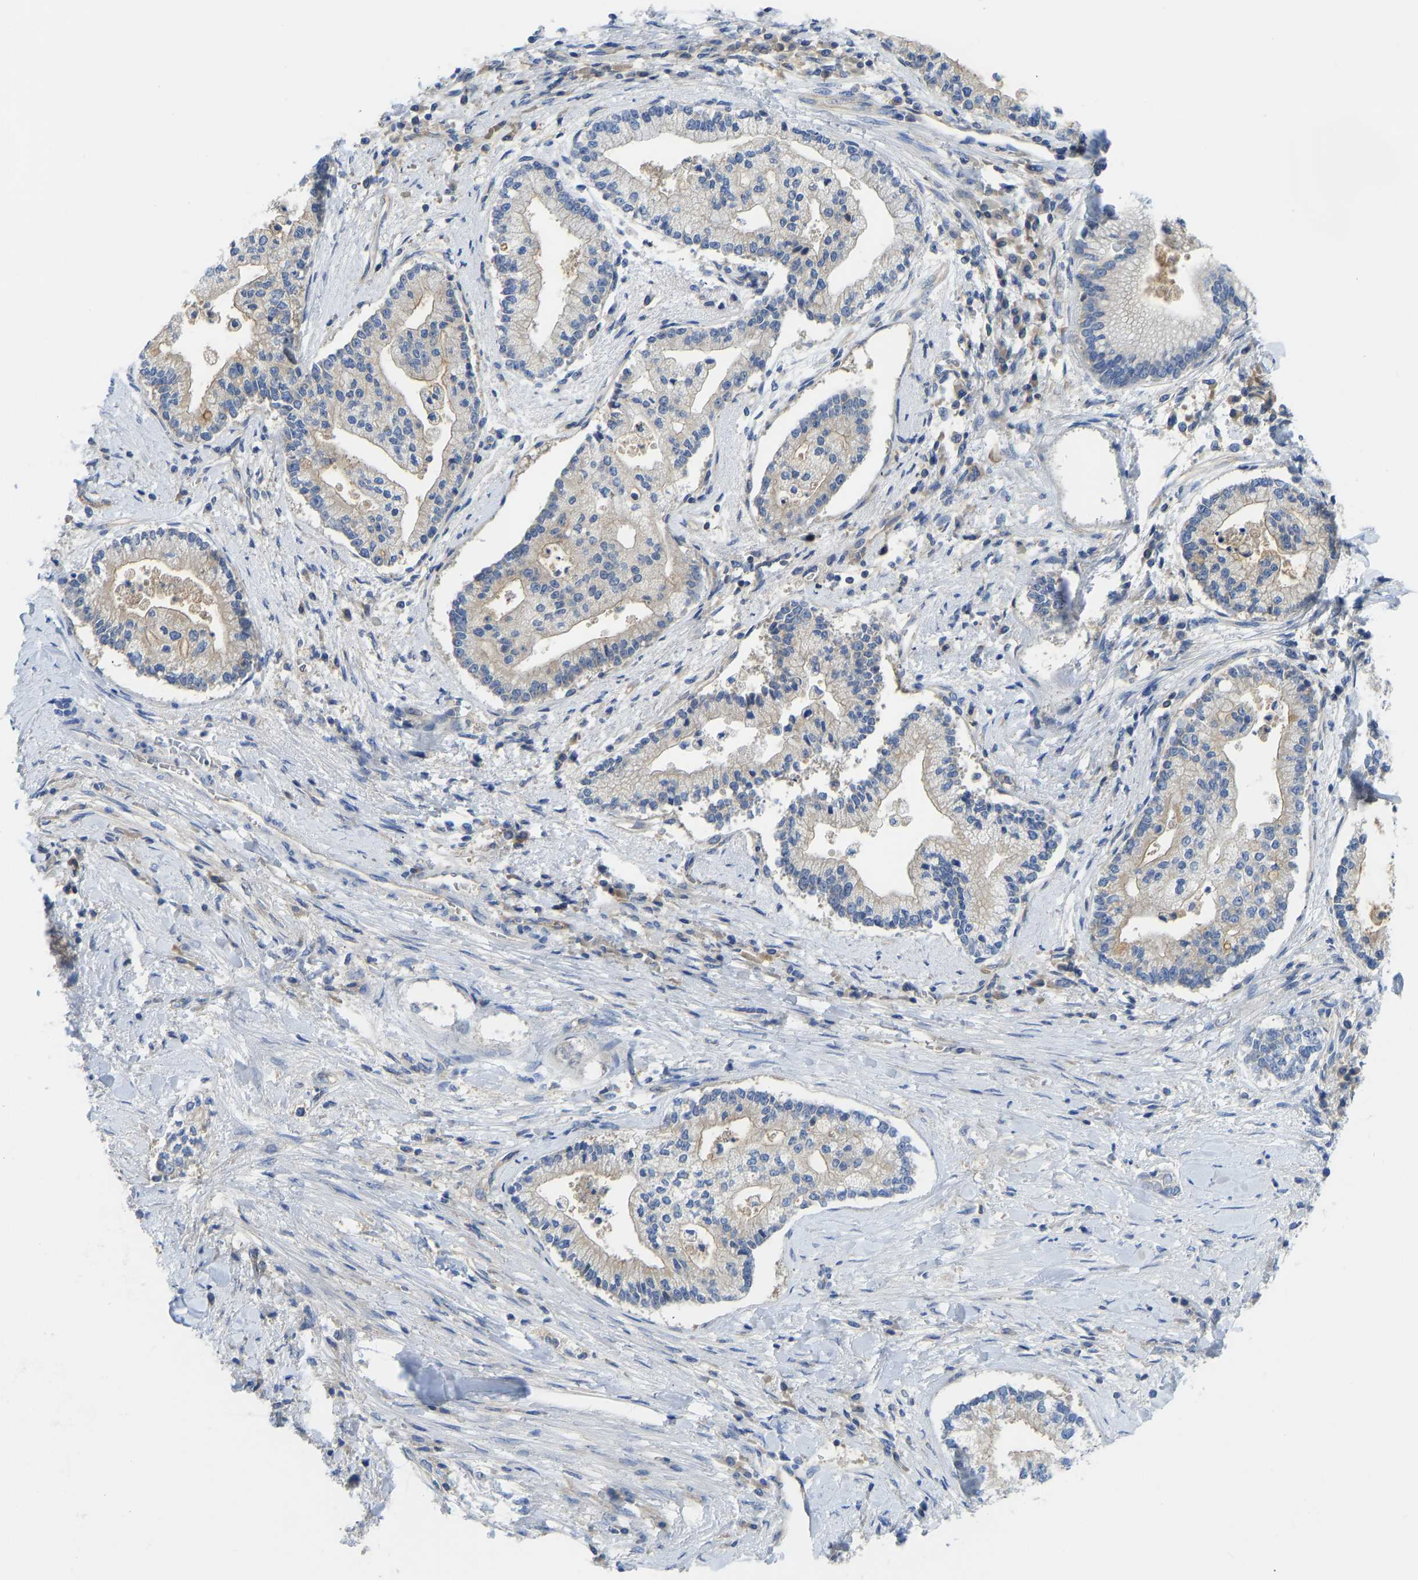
{"staining": {"intensity": "weak", "quantity": "<25%", "location": "cytoplasmic/membranous"}, "tissue": "liver cancer", "cell_type": "Tumor cells", "image_type": "cancer", "snomed": [{"axis": "morphology", "description": "Cholangiocarcinoma"}, {"axis": "topography", "description": "Liver"}], "caption": "IHC histopathology image of human liver cholangiocarcinoma stained for a protein (brown), which demonstrates no staining in tumor cells.", "gene": "PPP3CA", "patient": {"sex": "male", "age": 50}}